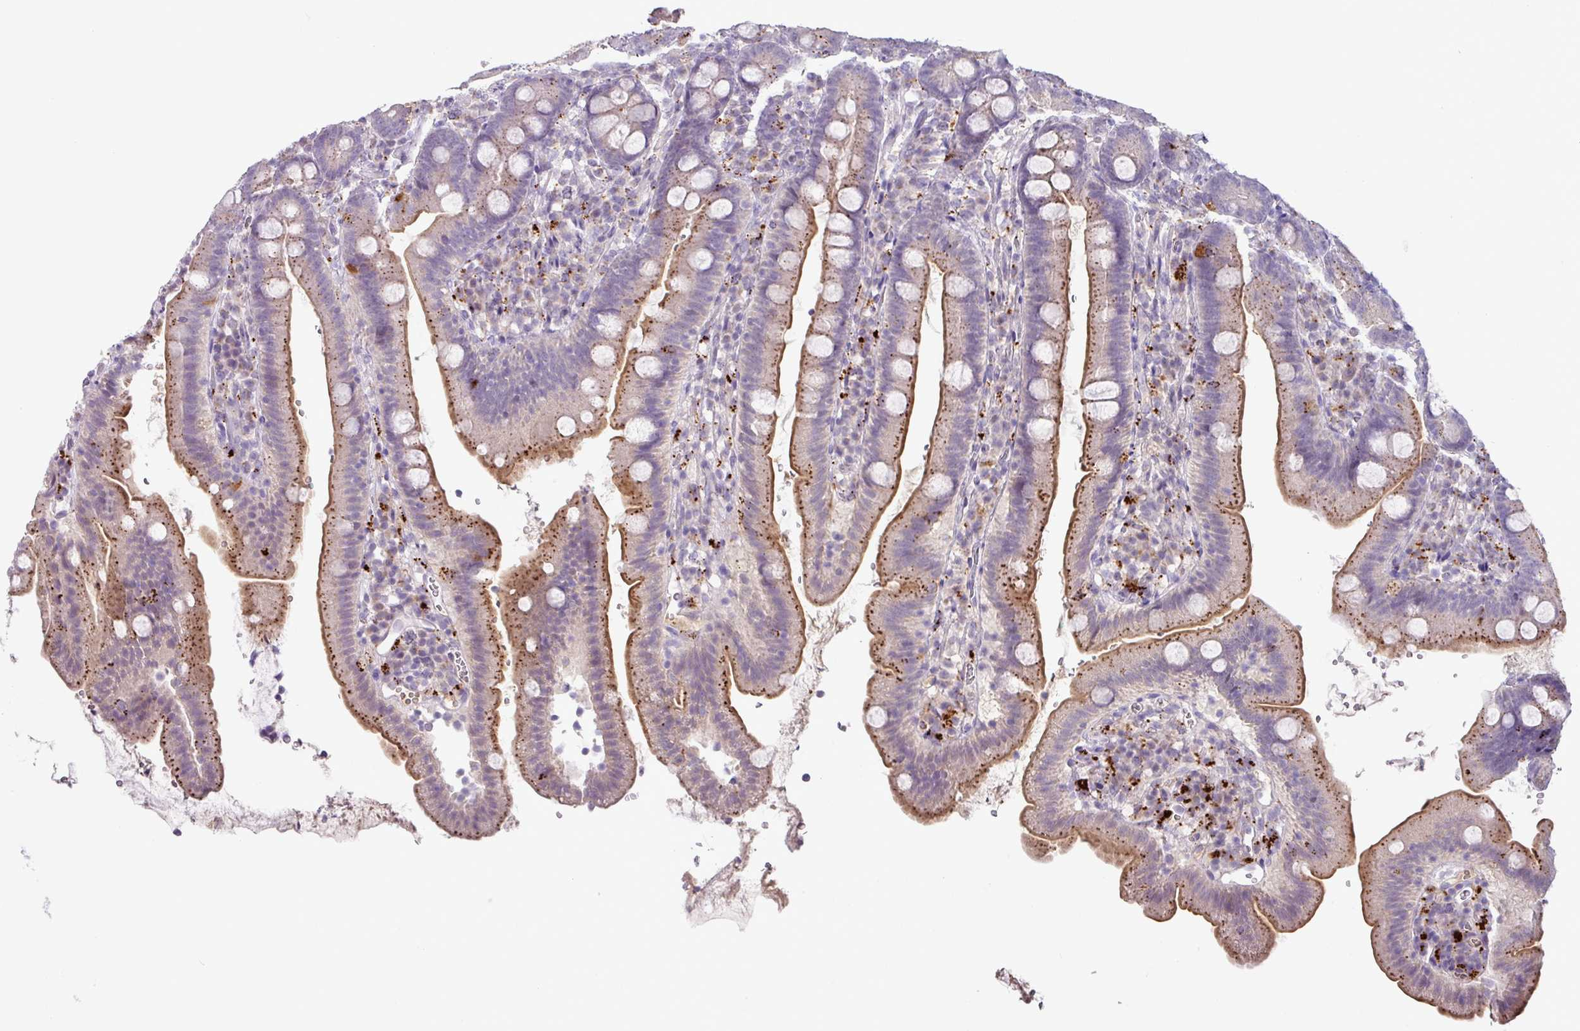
{"staining": {"intensity": "moderate", "quantity": ">75%", "location": "cytoplasmic/membranous"}, "tissue": "duodenum", "cell_type": "Glandular cells", "image_type": "normal", "snomed": [{"axis": "morphology", "description": "Normal tissue, NOS"}, {"axis": "topography", "description": "Duodenum"}], "caption": "Immunohistochemical staining of benign duodenum exhibits >75% levels of moderate cytoplasmic/membranous protein staining in approximately >75% of glandular cells. Nuclei are stained in blue.", "gene": "PLEKHH3", "patient": {"sex": "female", "age": 67}}